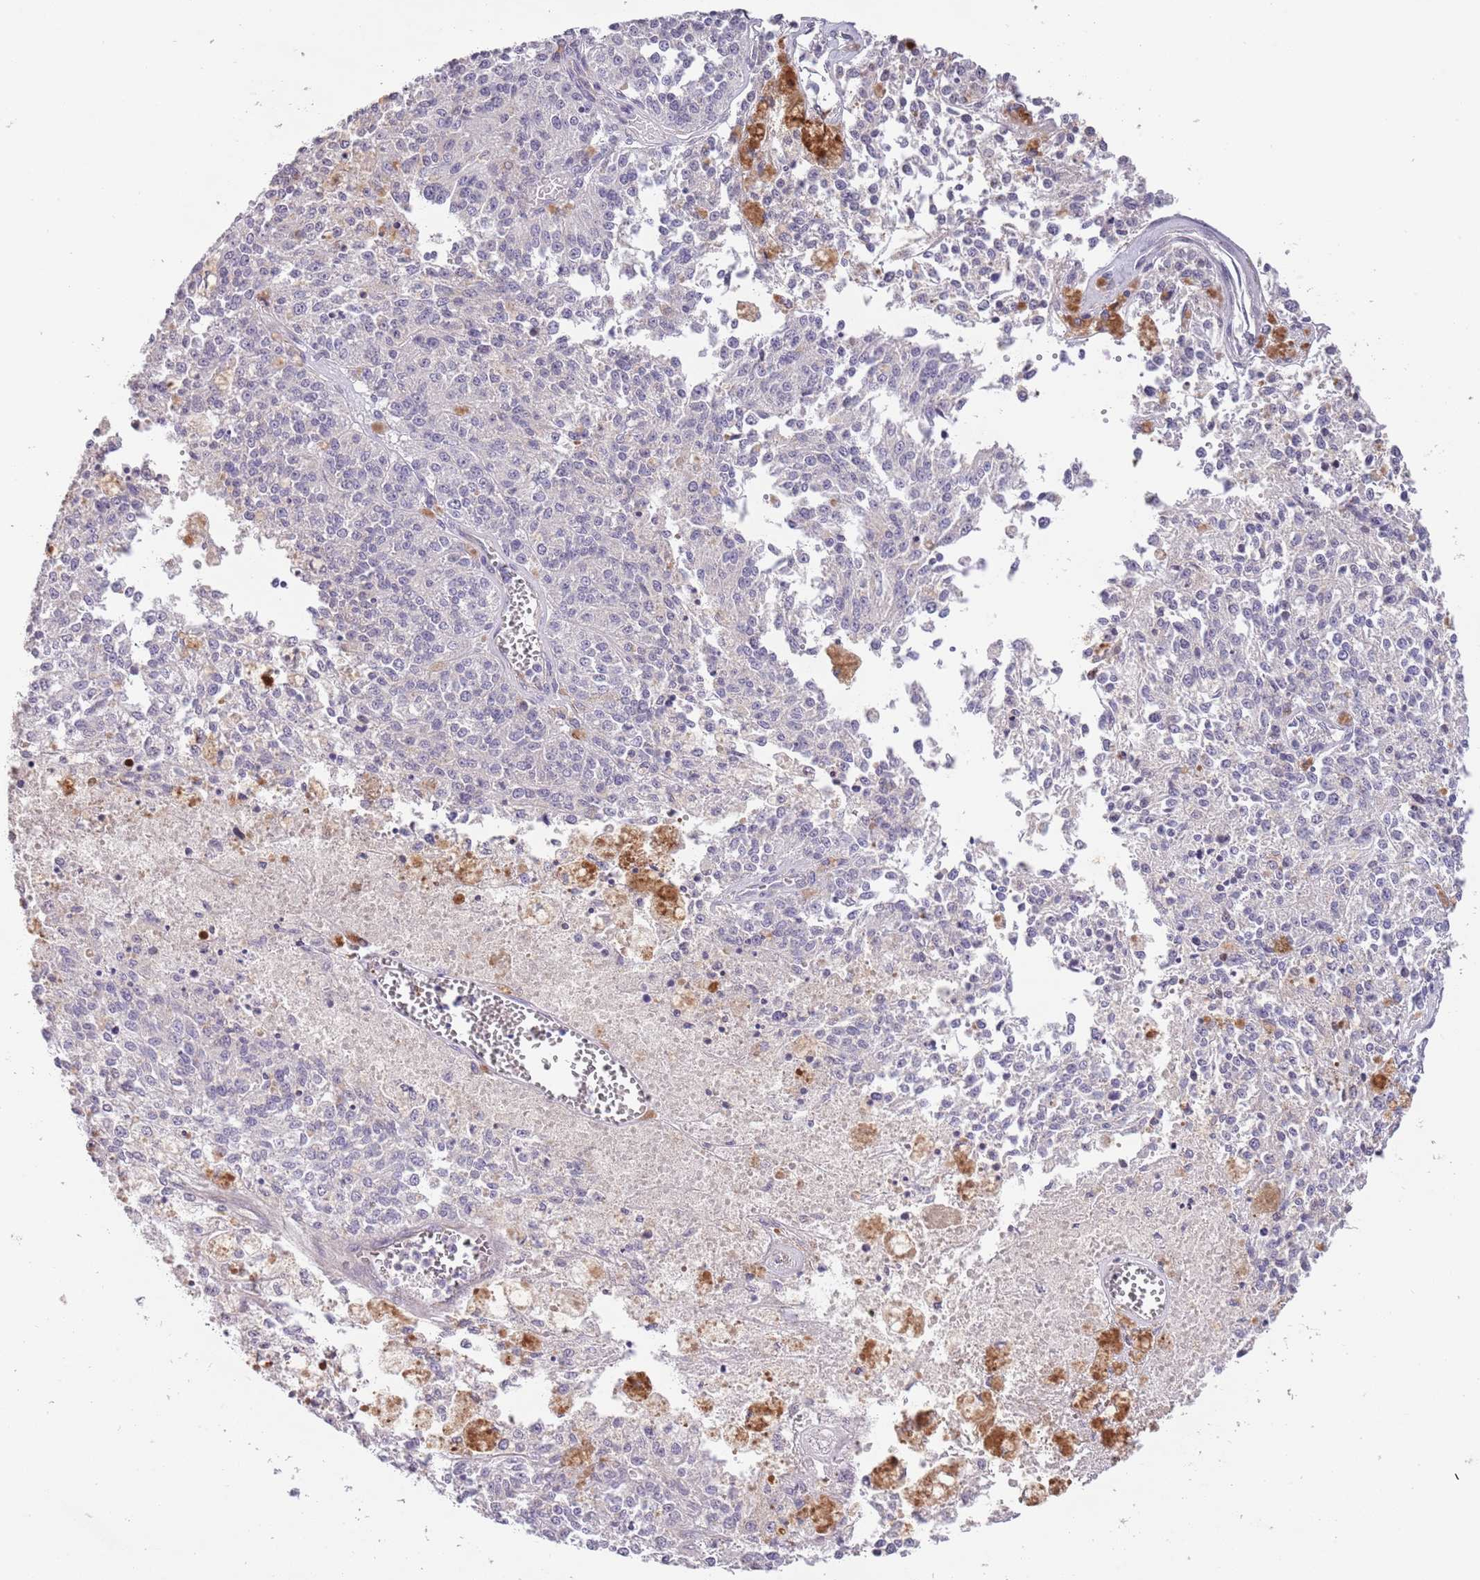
{"staining": {"intensity": "negative", "quantity": "none", "location": "none"}, "tissue": "melanoma", "cell_type": "Tumor cells", "image_type": "cancer", "snomed": [{"axis": "morphology", "description": "Malignant melanoma, NOS"}, {"axis": "topography", "description": "Skin"}], "caption": "This is a histopathology image of immunohistochemistry staining of malignant melanoma, which shows no positivity in tumor cells. (IHC, brightfield microscopy, high magnification).", "gene": "ZNF658", "patient": {"sex": "female", "age": 64}}